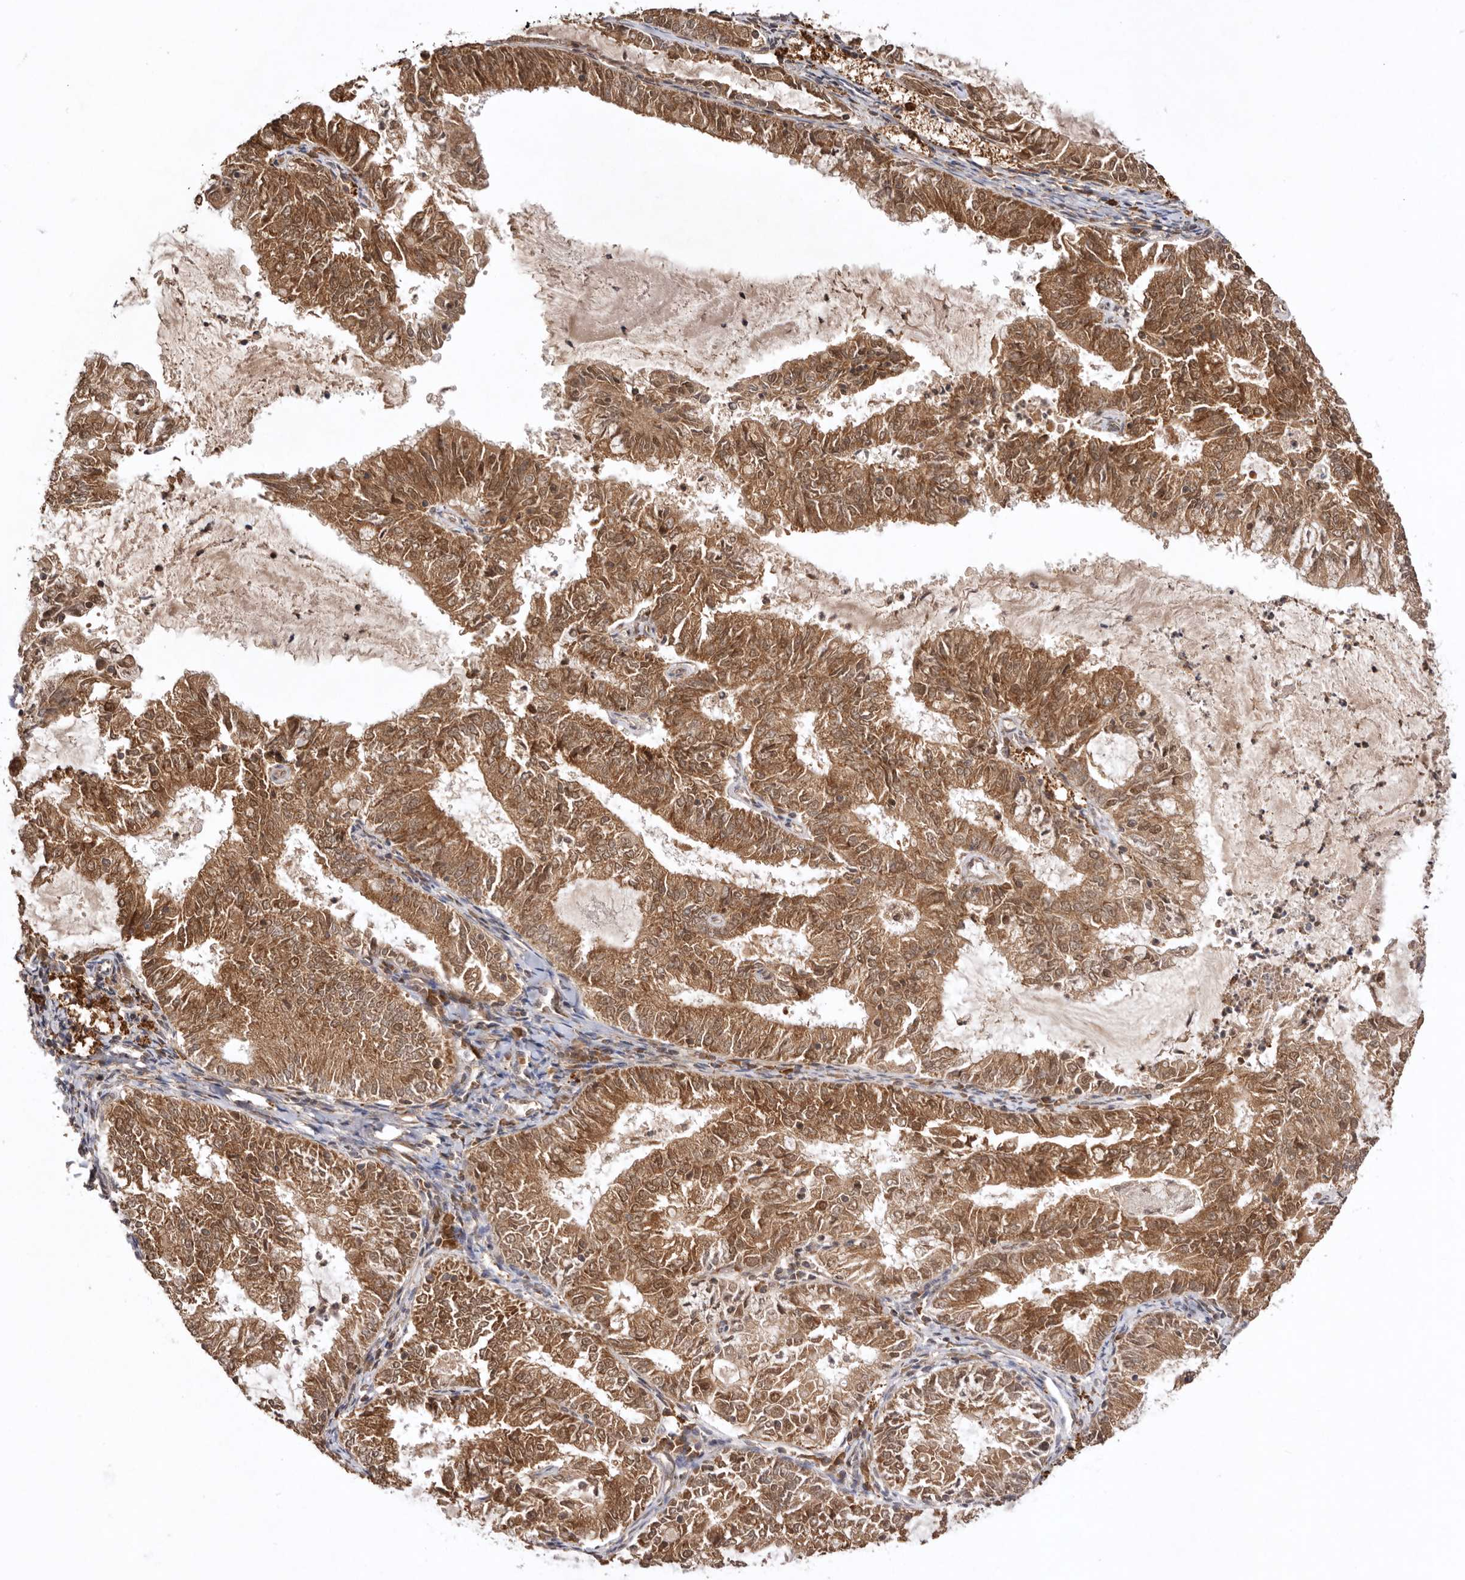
{"staining": {"intensity": "moderate", "quantity": ">75%", "location": "cytoplasmic/membranous"}, "tissue": "endometrial cancer", "cell_type": "Tumor cells", "image_type": "cancer", "snomed": [{"axis": "morphology", "description": "Adenocarcinoma, NOS"}, {"axis": "topography", "description": "Endometrium"}], "caption": "Approximately >75% of tumor cells in endometrial cancer (adenocarcinoma) display moderate cytoplasmic/membranous protein expression as visualized by brown immunohistochemical staining.", "gene": "TARS2", "patient": {"sex": "female", "age": 57}}